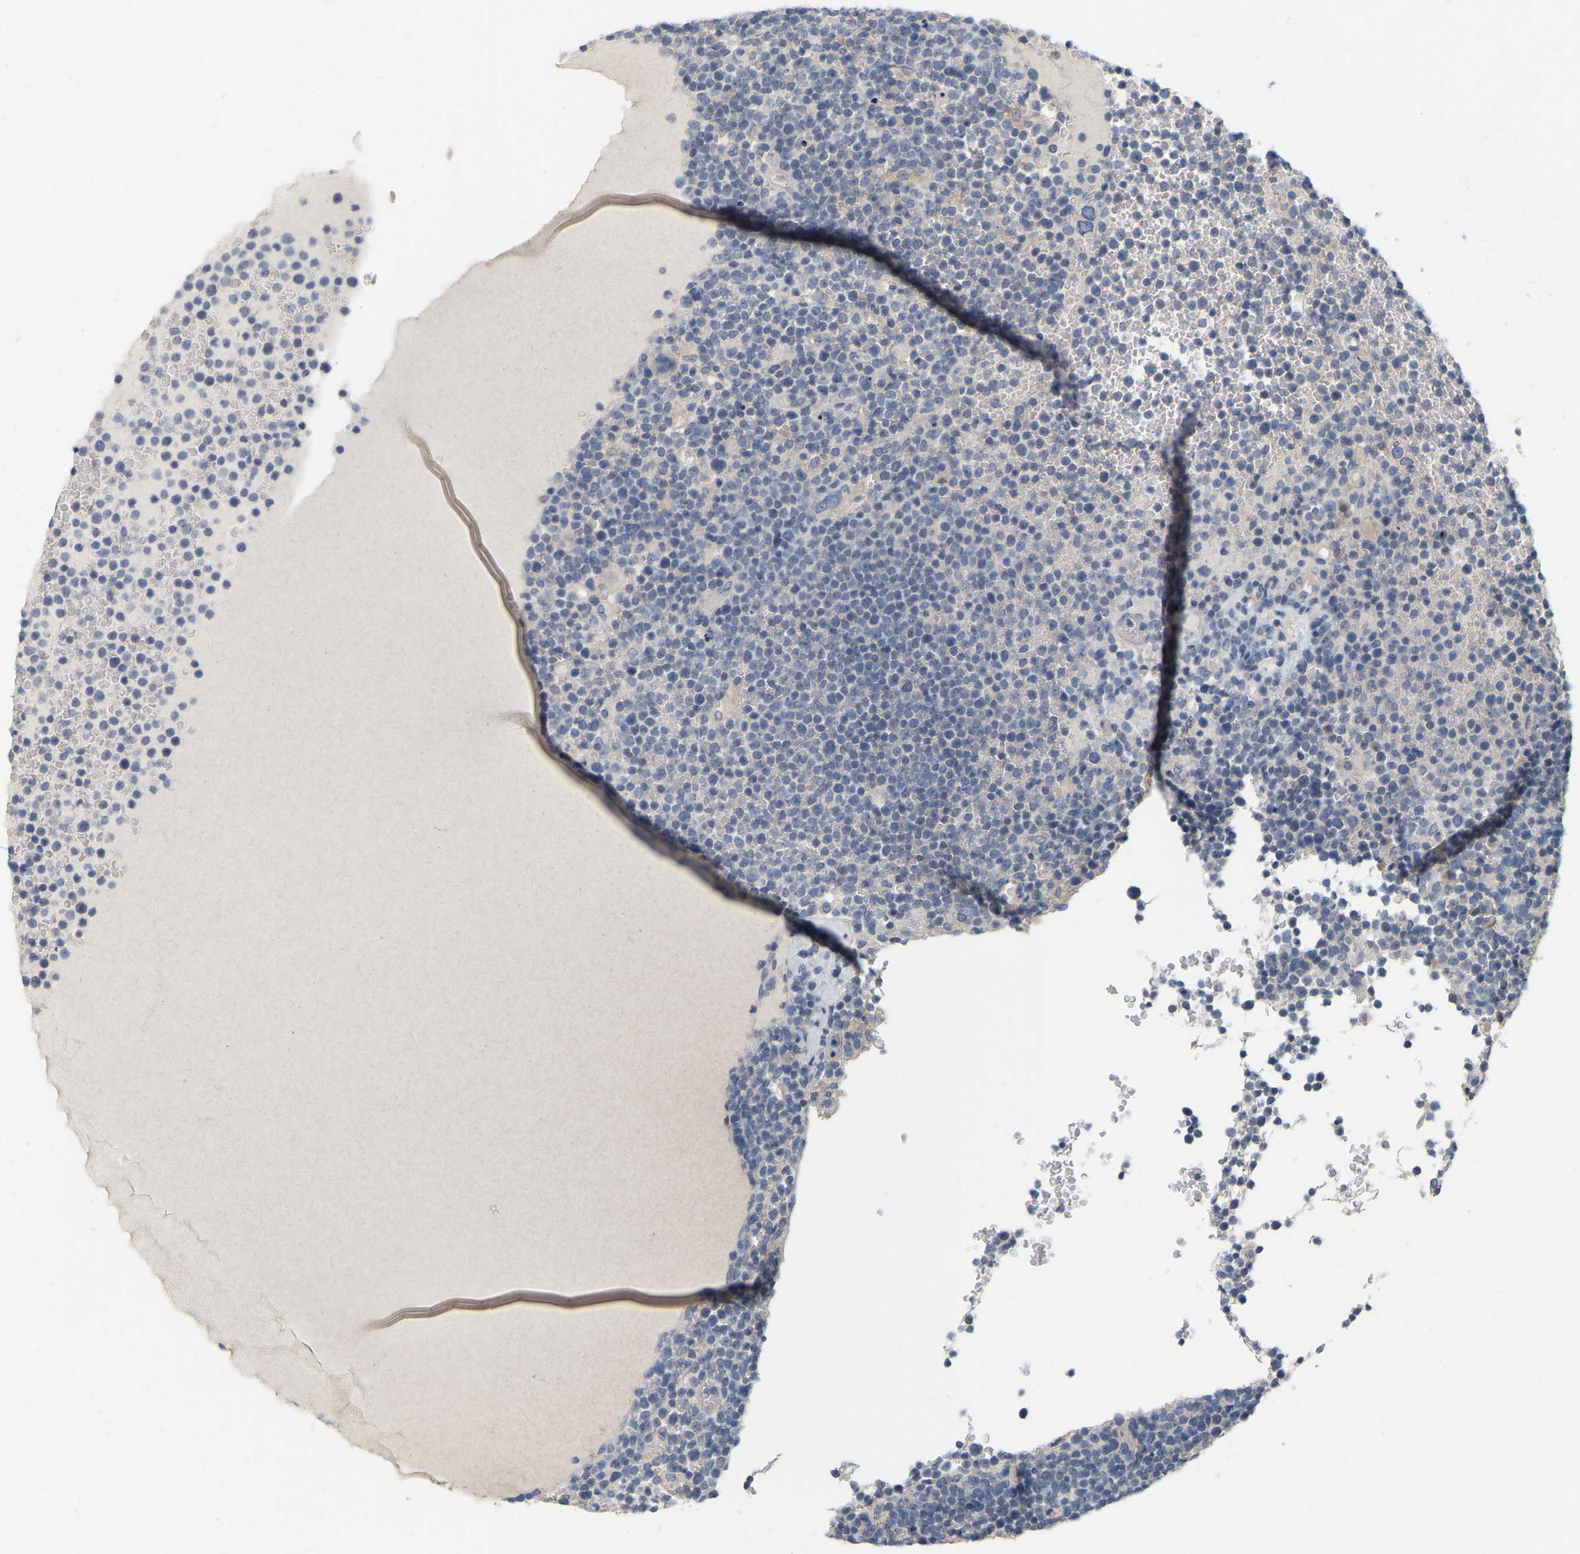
{"staining": {"intensity": "negative", "quantity": "none", "location": "none"}, "tissue": "lymphoma", "cell_type": "Tumor cells", "image_type": "cancer", "snomed": [{"axis": "morphology", "description": "Malignant lymphoma, non-Hodgkin's type, High grade"}, {"axis": "topography", "description": "Lymph node"}], "caption": "This is a histopathology image of immunohistochemistry staining of malignant lymphoma, non-Hodgkin's type (high-grade), which shows no staining in tumor cells.", "gene": "SSH1", "patient": {"sex": "male", "age": 61}}